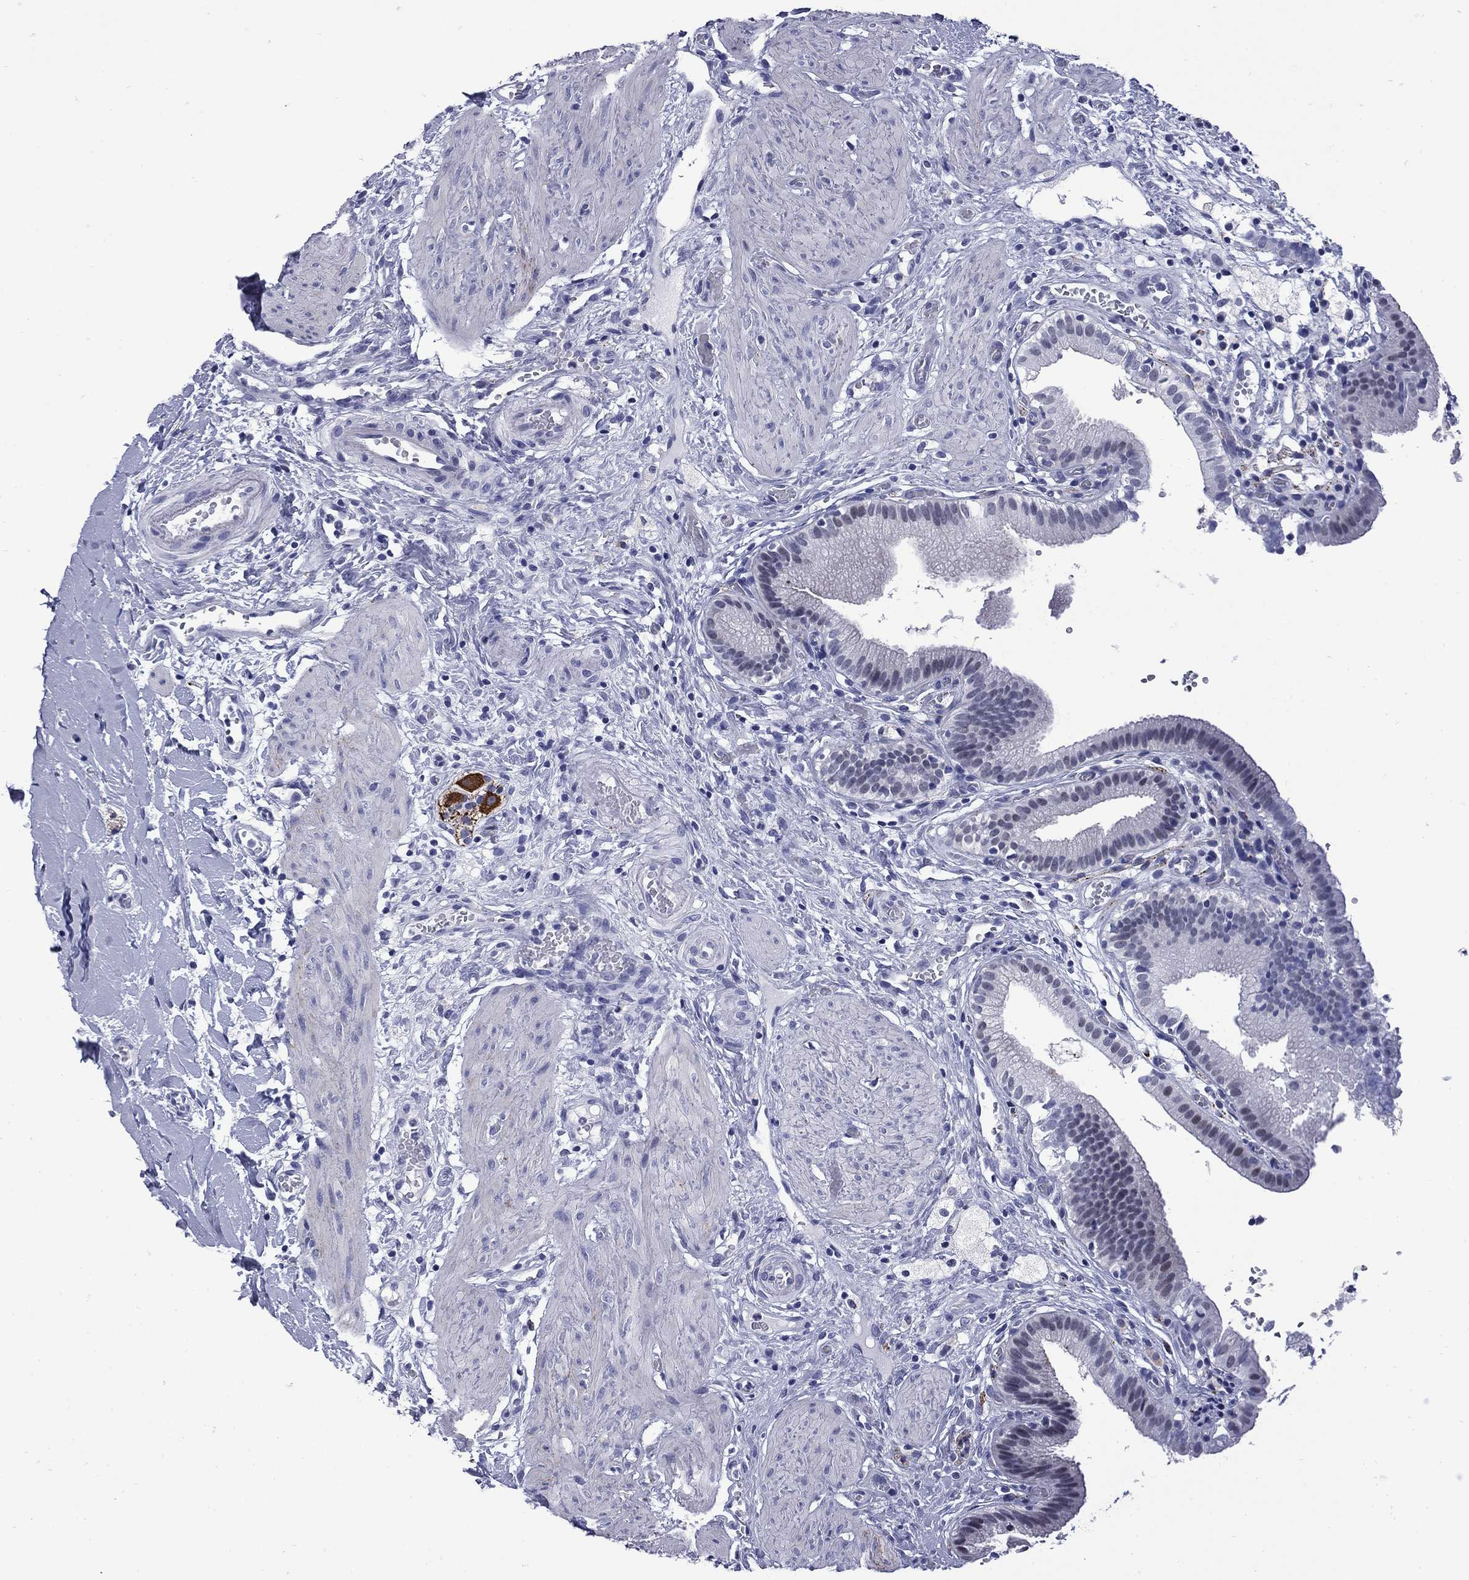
{"staining": {"intensity": "negative", "quantity": "none", "location": "none"}, "tissue": "gallbladder", "cell_type": "Glandular cells", "image_type": "normal", "snomed": [{"axis": "morphology", "description": "Normal tissue, NOS"}, {"axis": "topography", "description": "Gallbladder"}], "caption": "Immunohistochemical staining of benign gallbladder reveals no significant positivity in glandular cells. (Stains: DAB (3,3'-diaminobenzidine) immunohistochemistry (IHC) with hematoxylin counter stain, Microscopy: brightfield microscopy at high magnification).", "gene": "MGARP", "patient": {"sex": "female", "age": 24}}